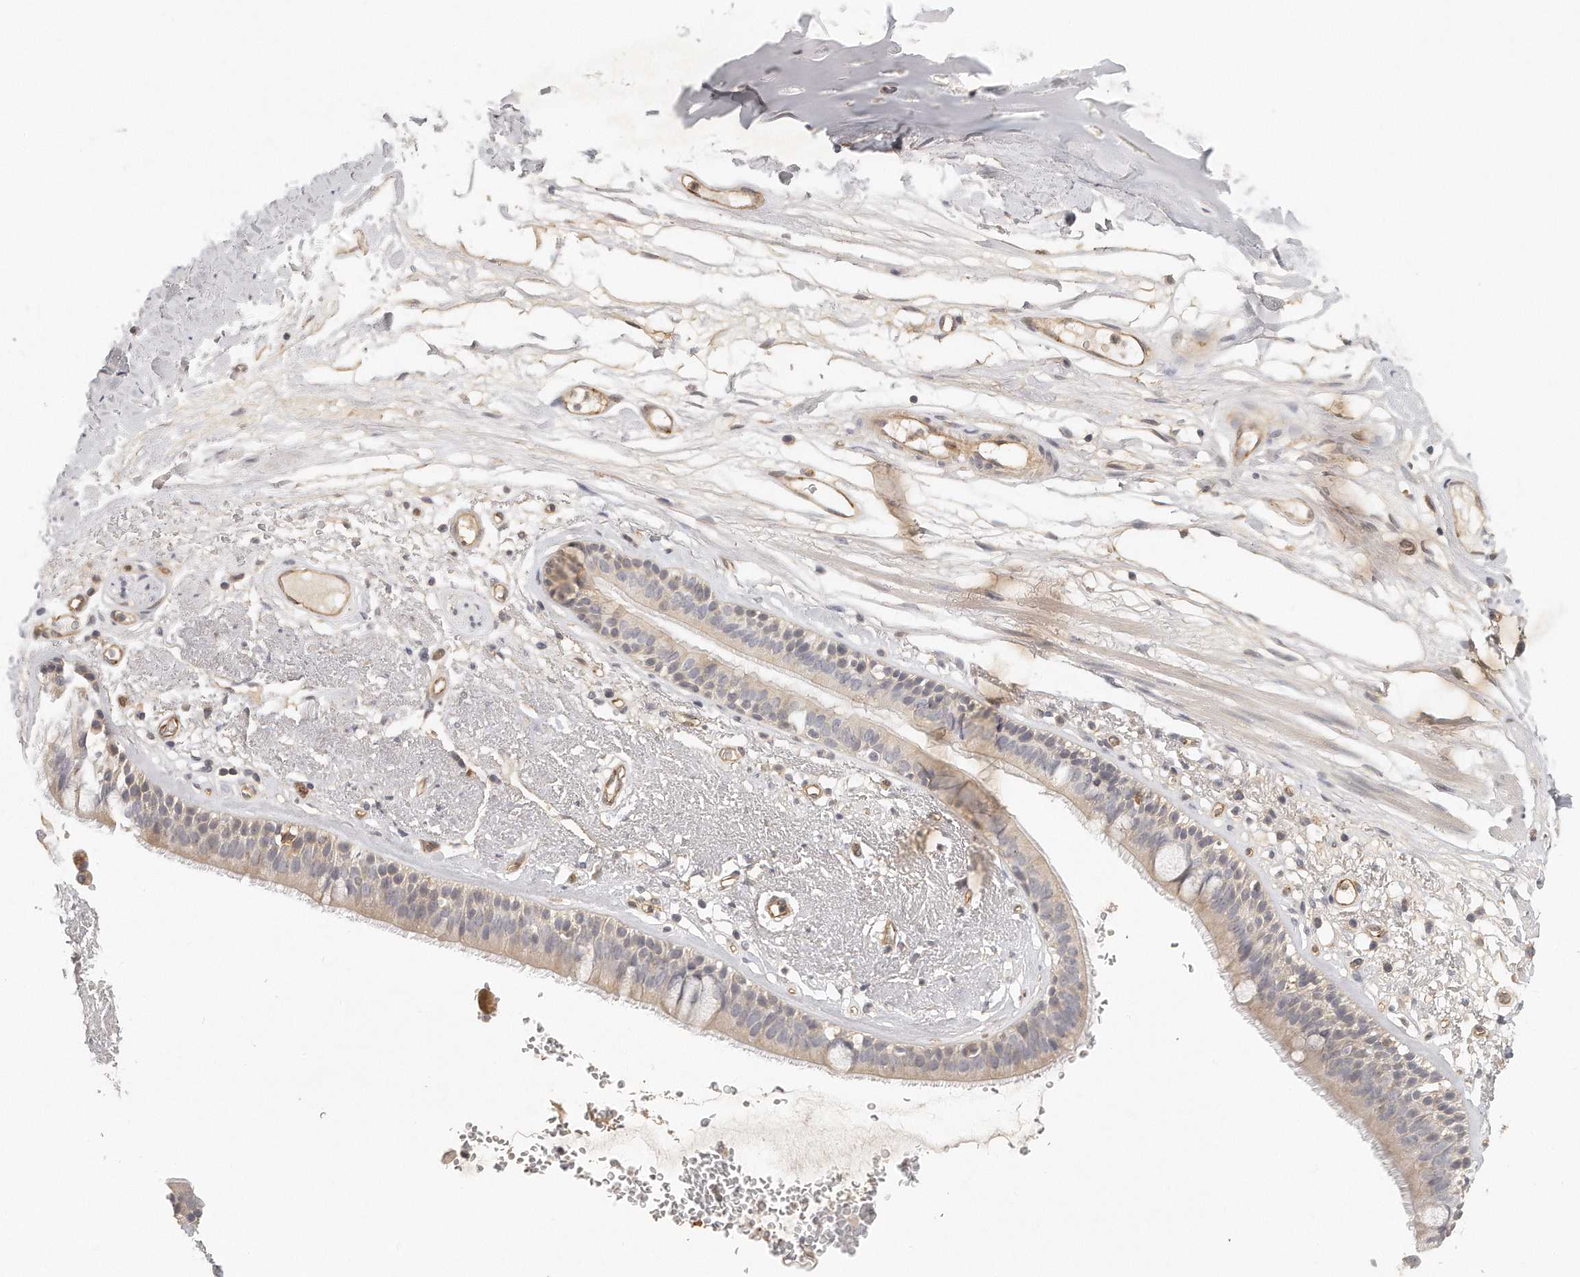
{"staining": {"intensity": "negative", "quantity": "none", "location": "none"}, "tissue": "adipose tissue", "cell_type": "Adipocytes", "image_type": "normal", "snomed": [{"axis": "morphology", "description": "Normal tissue, NOS"}, {"axis": "topography", "description": "Cartilage tissue"}], "caption": "An immunohistochemistry histopathology image of benign adipose tissue is shown. There is no staining in adipocytes of adipose tissue.", "gene": "MTERF4", "patient": {"sex": "female", "age": 63}}